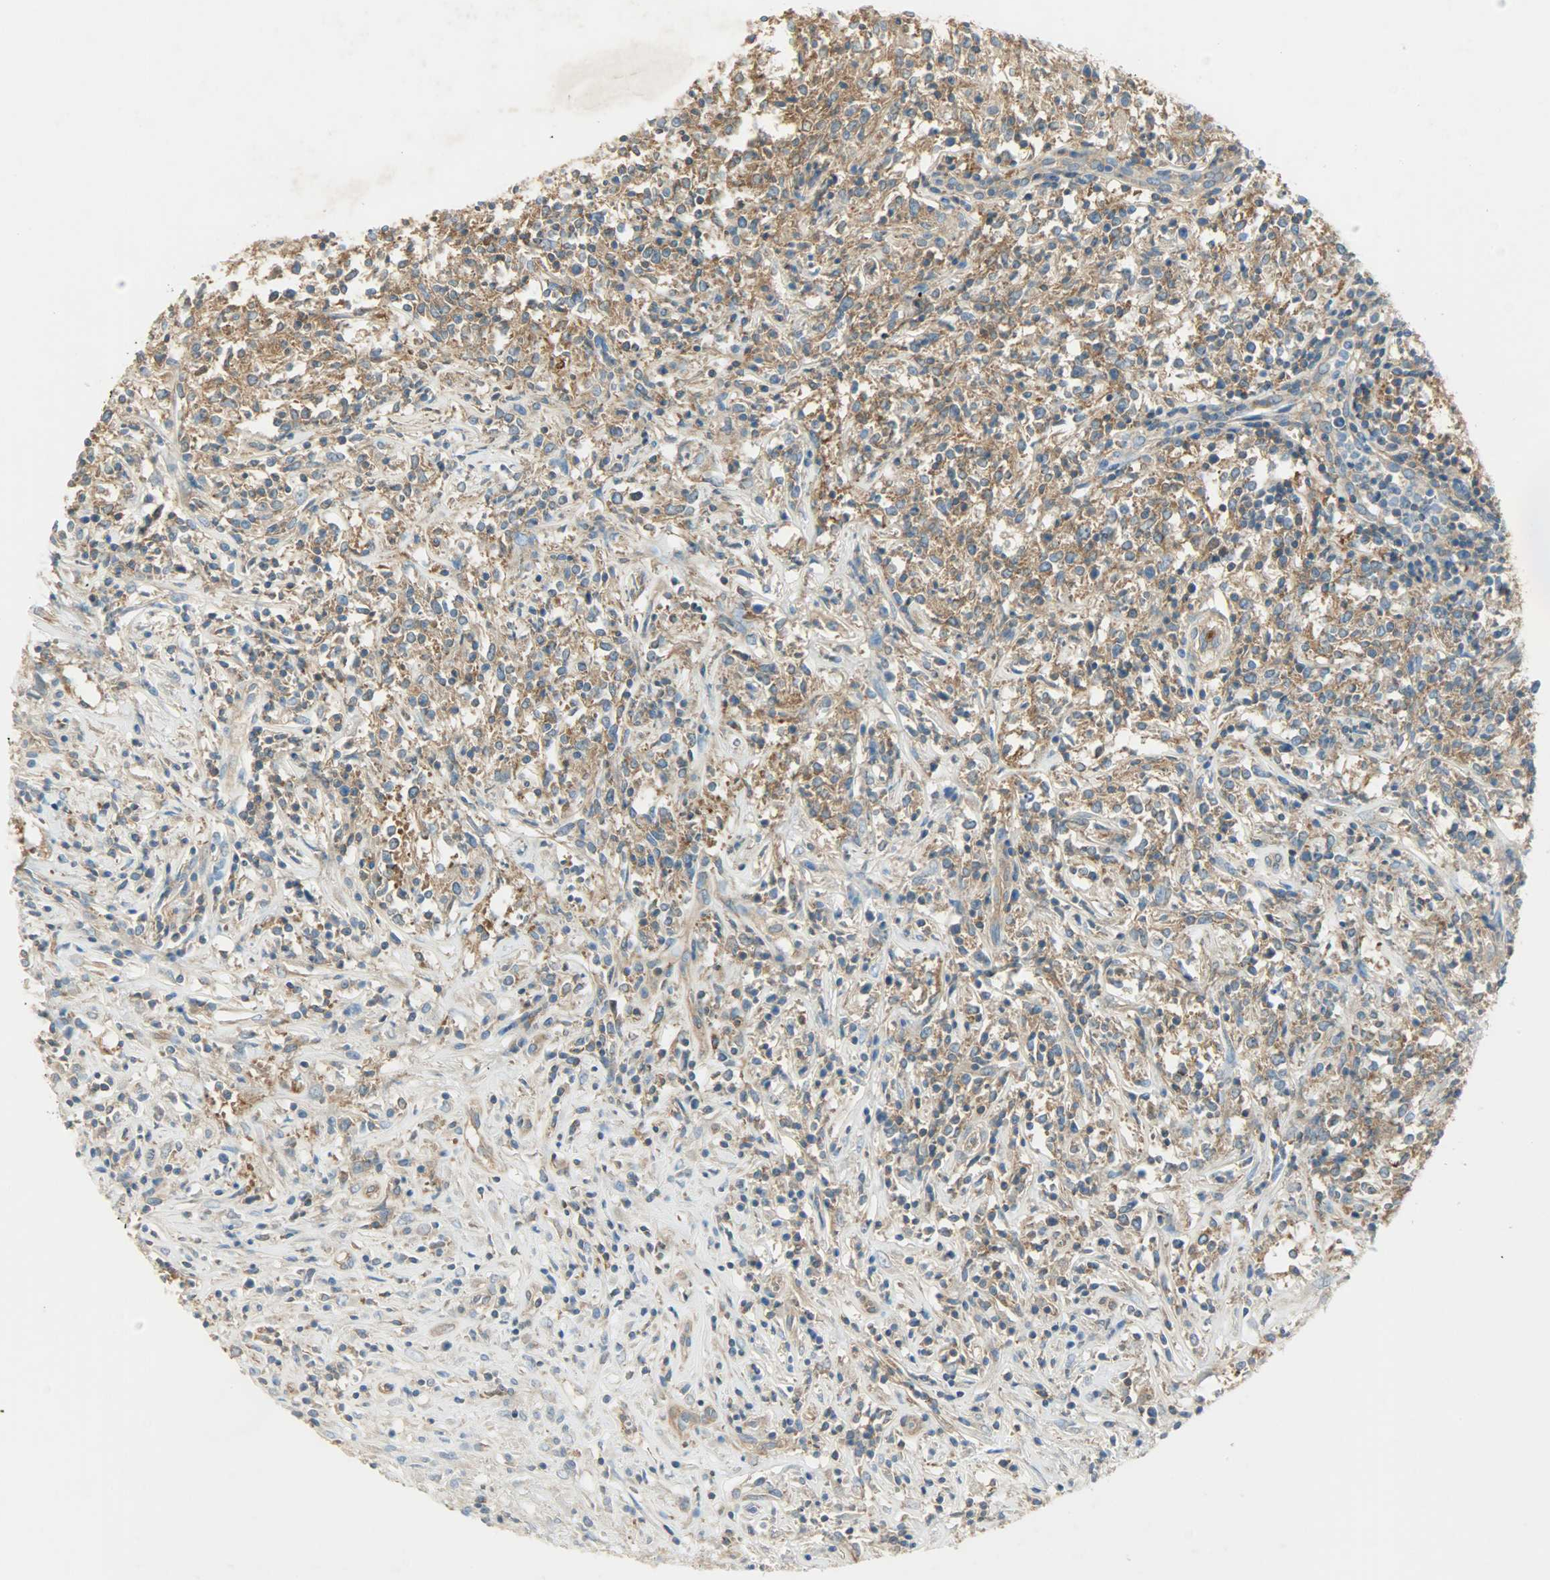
{"staining": {"intensity": "moderate", "quantity": ">75%", "location": "cytoplasmic/membranous"}, "tissue": "lymphoma", "cell_type": "Tumor cells", "image_type": "cancer", "snomed": [{"axis": "morphology", "description": "Malignant lymphoma, non-Hodgkin's type, High grade"}, {"axis": "topography", "description": "Lymph node"}], "caption": "Tumor cells reveal moderate cytoplasmic/membranous staining in about >75% of cells in lymphoma. The protein is stained brown, and the nuclei are stained in blue (DAB (3,3'-diaminobenzidine) IHC with brightfield microscopy, high magnification).", "gene": "TSC22D2", "patient": {"sex": "female", "age": 84}}